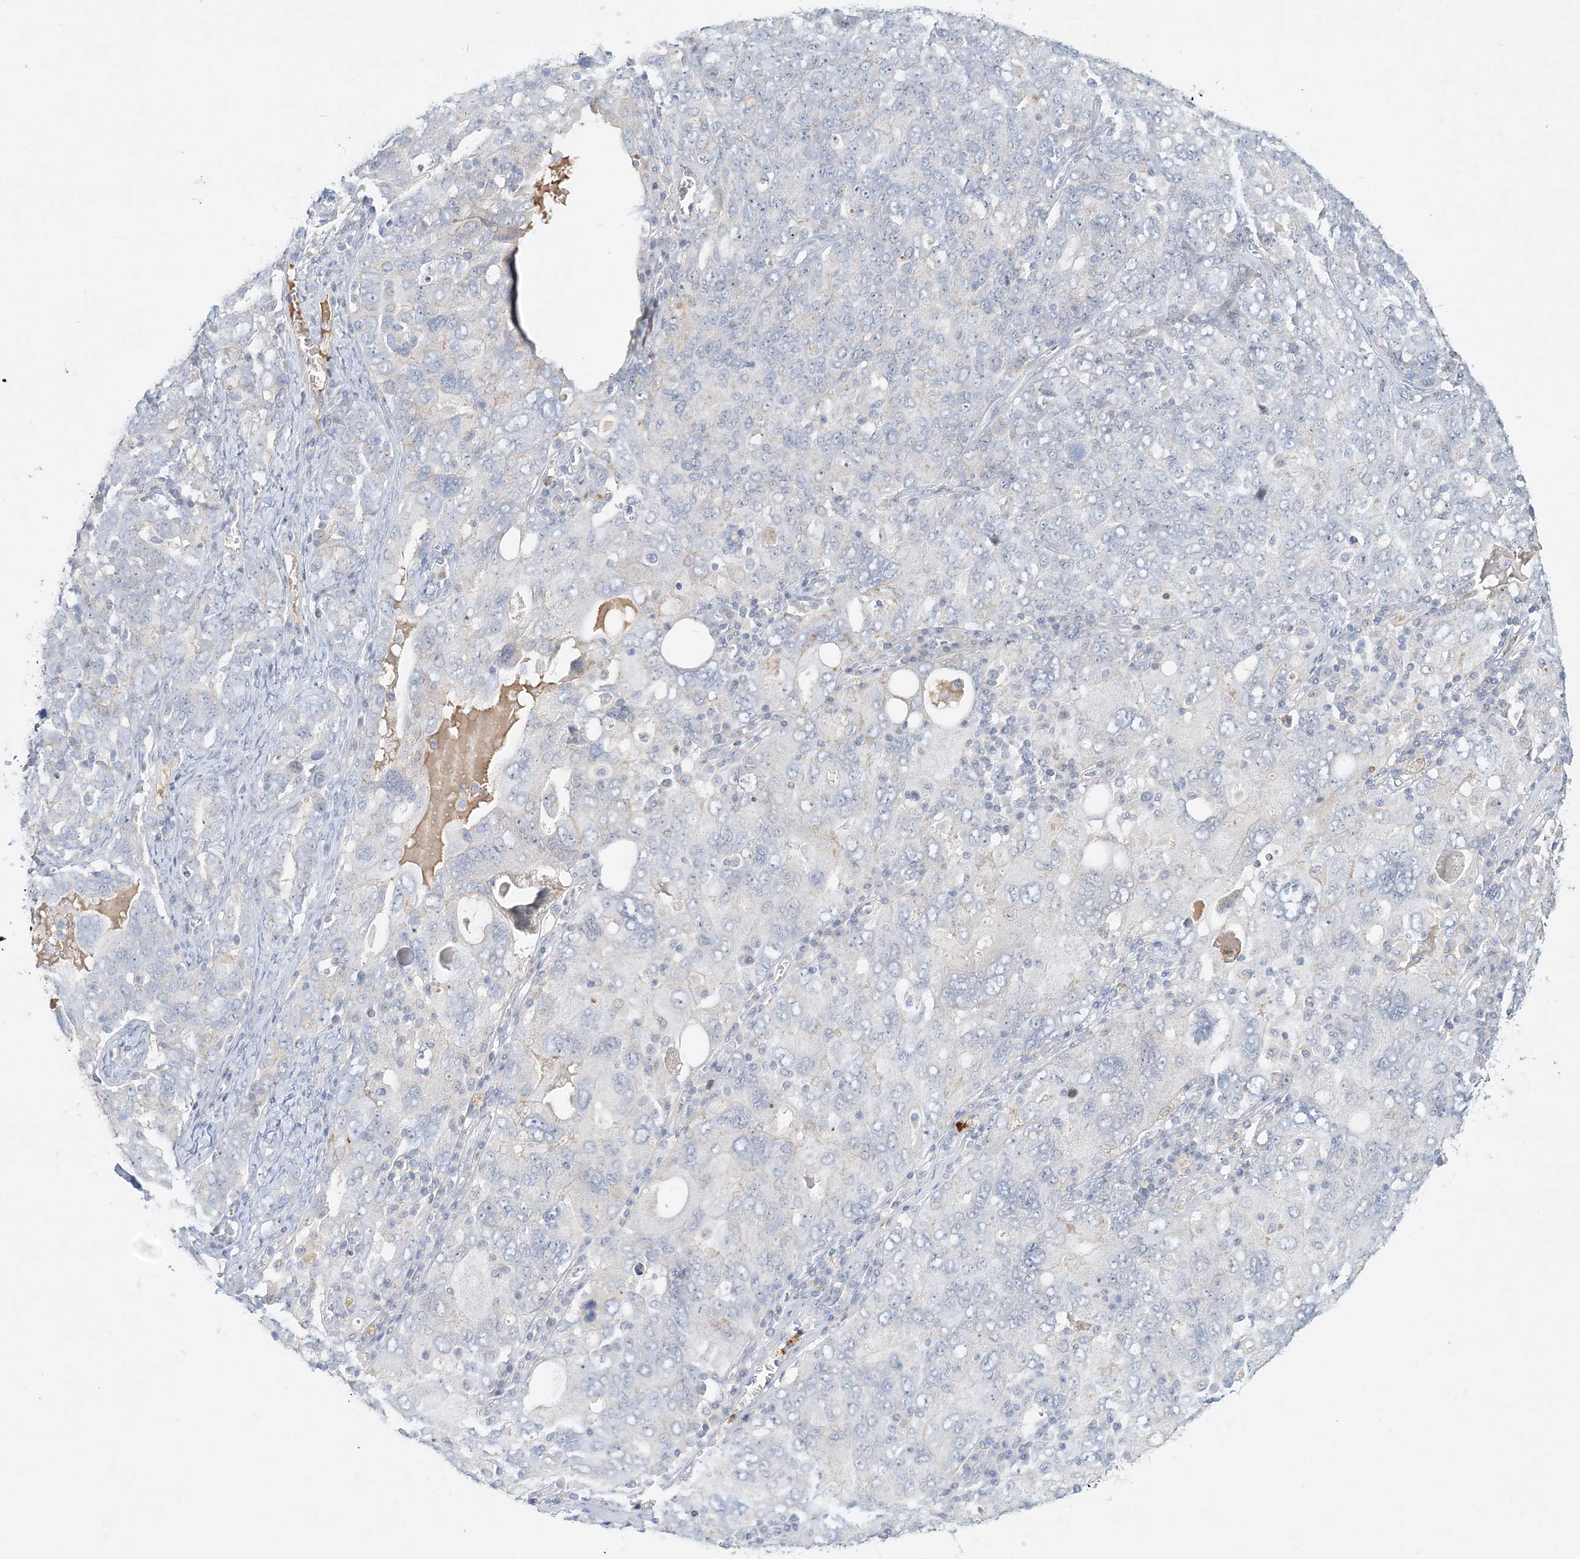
{"staining": {"intensity": "negative", "quantity": "none", "location": "none"}, "tissue": "ovarian cancer", "cell_type": "Tumor cells", "image_type": "cancer", "snomed": [{"axis": "morphology", "description": "Carcinoma, endometroid"}, {"axis": "topography", "description": "Ovary"}], "caption": "This is an immunohistochemistry (IHC) histopathology image of human ovarian cancer. There is no staining in tumor cells.", "gene": "DNAH5", "patient": {"sex": "female", "age": 62}}